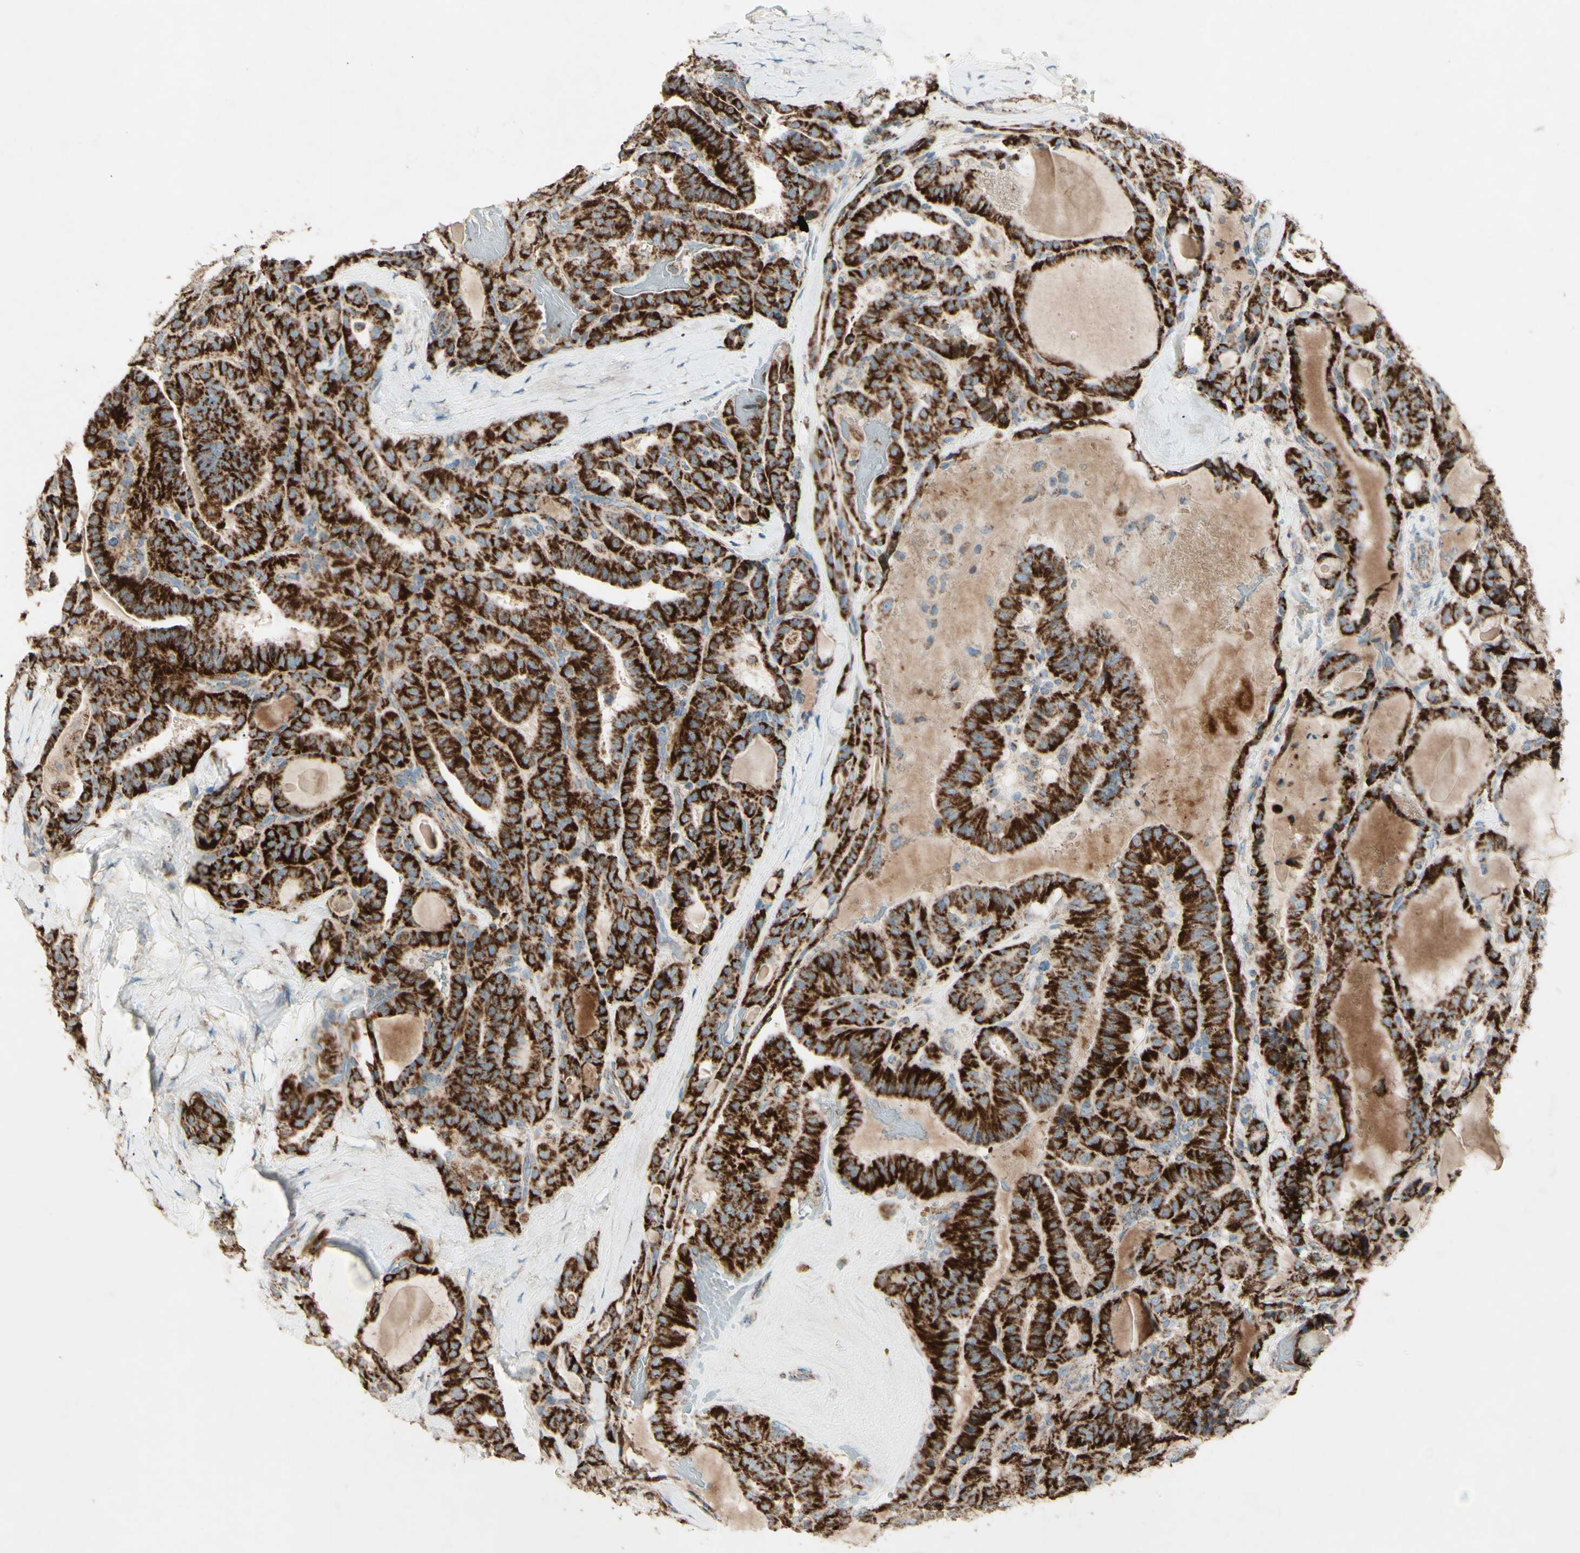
{"staining": {"intensity": "strong", "quantity": ">75%", "location": "cytoplasmic/membranous"}, "tissue": "thyroid cancer", "cell_type": "Tumor cells", "image_type": "cancer", "snomed": [{"axis": "morphology", "description": "Papillary adenocarcinoma, NOS"}, {"axis": "topography", "description": "Thyroid gland"}], "caption": "Approximately >75% of tumor cells in thyroid cancer show strong cytoplasmic/membranous protein positivity as visualized by brown immunohistochemical staining.", "gene": "RHOT1", "patient": {"sex": "male", "age": 77}}